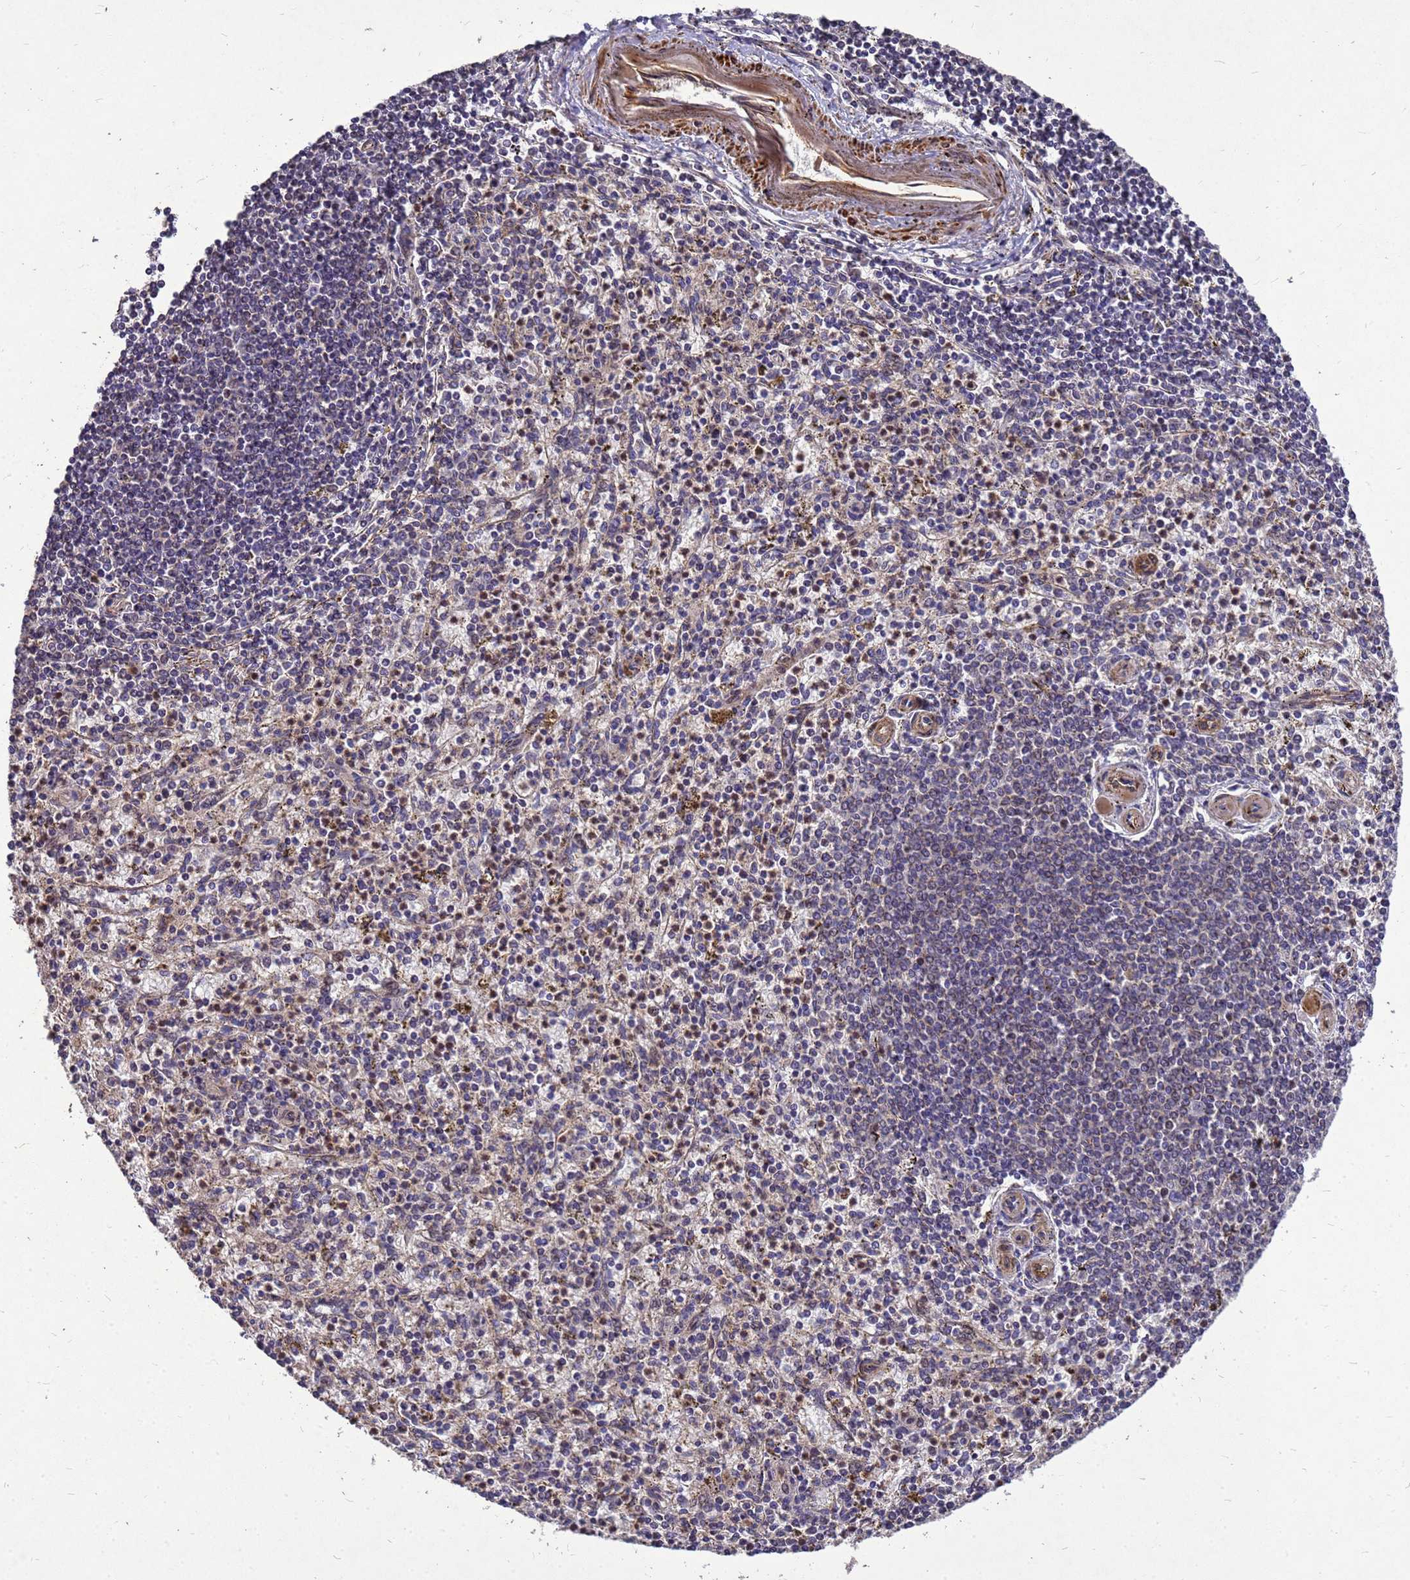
{"staining": {"intensity": "negative", "quantity": "none", "location": "none"}, "tissue": "spleen", "cell_type": "Cells in red pulp", "image_type": "normal", "snomed": [{"axis": "morphology", "description": "Normal tissue, NOS"}, {"axis": "topography", "description": "Spleen"}], "caption": "DAB immunohistochemical staining of benign human spleen exhibits no significant expression in cells in red pulp.", "gene": "RSPRY1", "patient": {"sex": "male", "age": 72}}